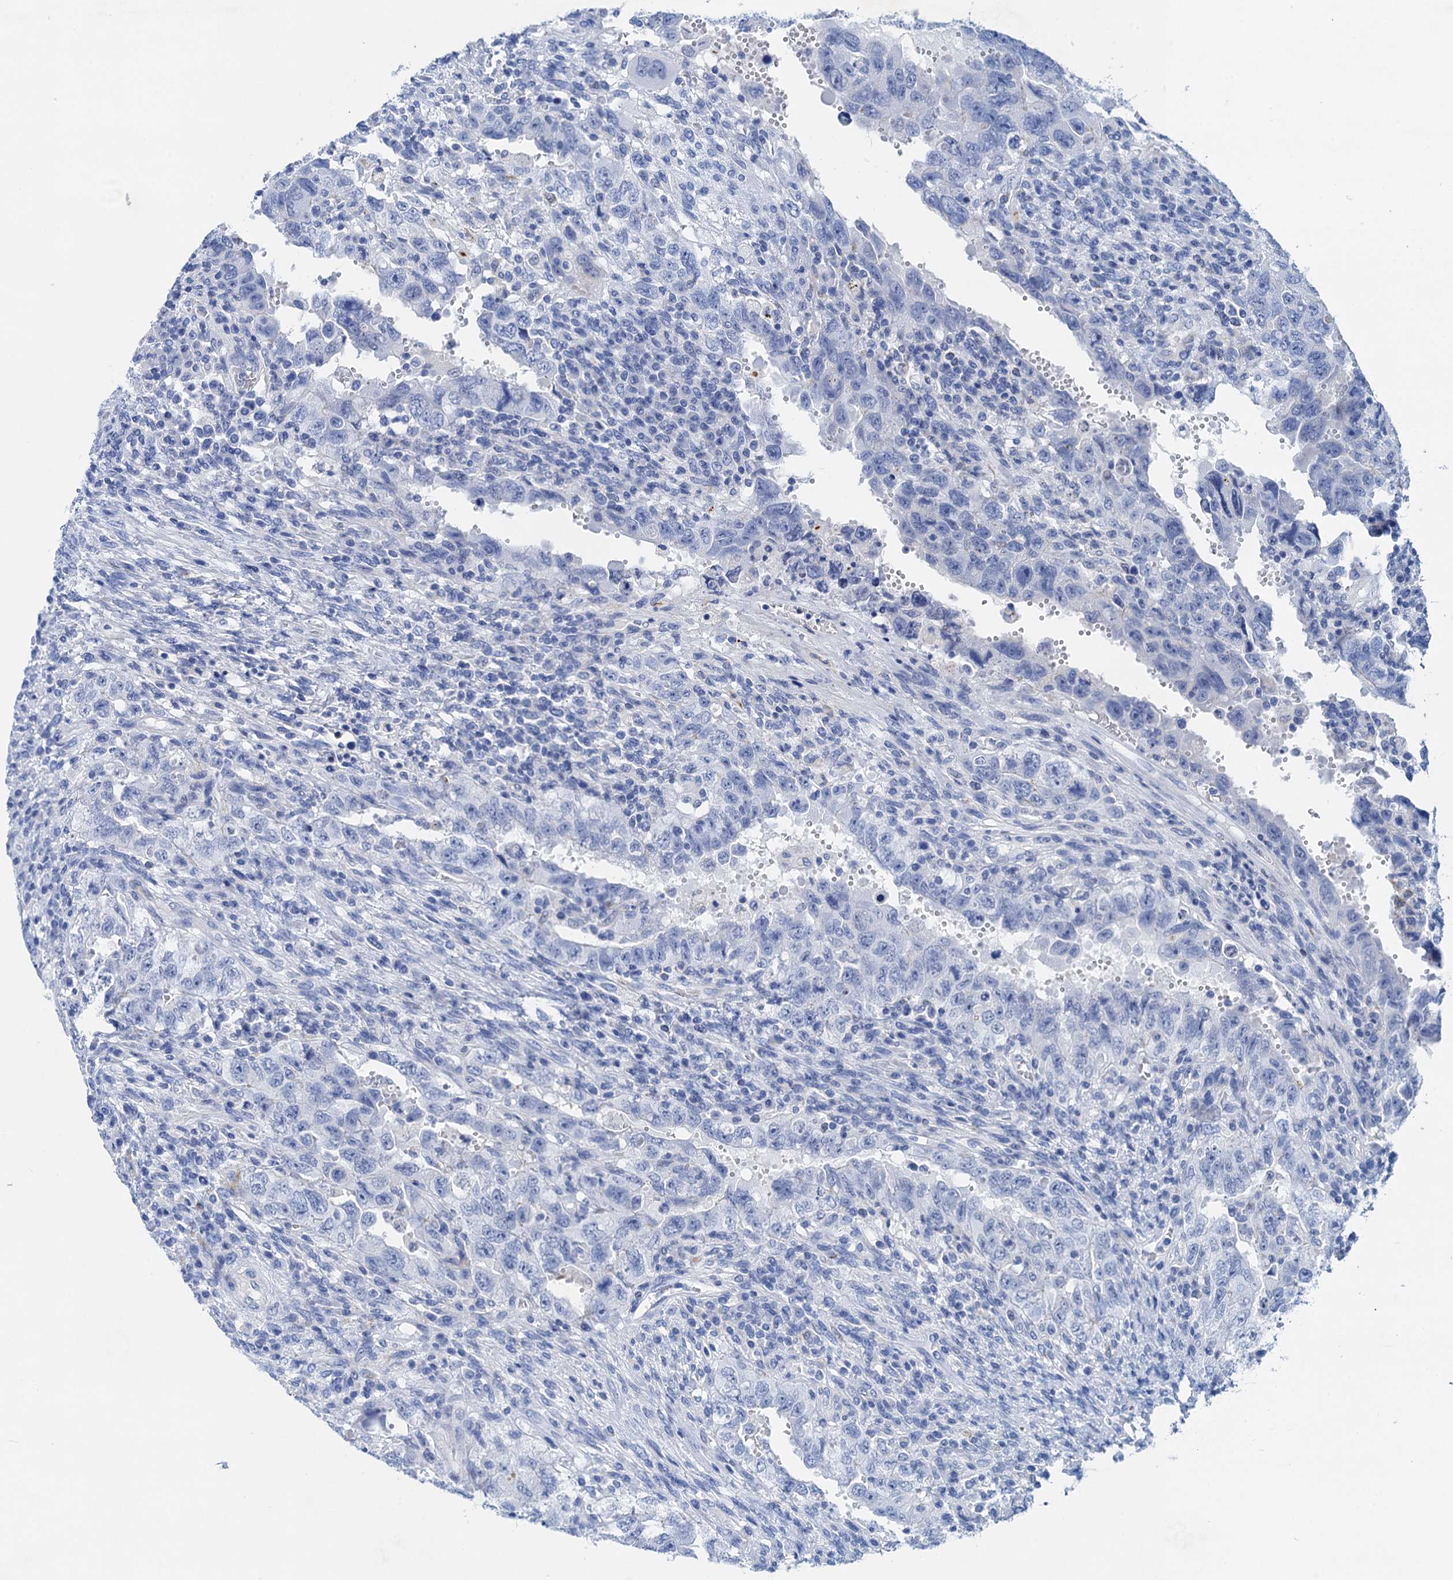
{"staining": {"intensity": "negative", "quantity": "none", "location": "none"}, "tissue": "testis cancer", "cell_type": "Tumor cells", "image_type": "cancer", "snomed": [{"axis": "morphology", "description": "Carcinoma, Embryonal, NOS"}, {"axis": "topography", "description": "Testis"}], "caption": "DAB (3,3'-diaminobenzidine) immunohistochemical staining of testis embryonal carcinoma exhibits no significant staining in tumor cells.", "gene": "NLRP10", "patient": {"sex": "male", "age": 26}}